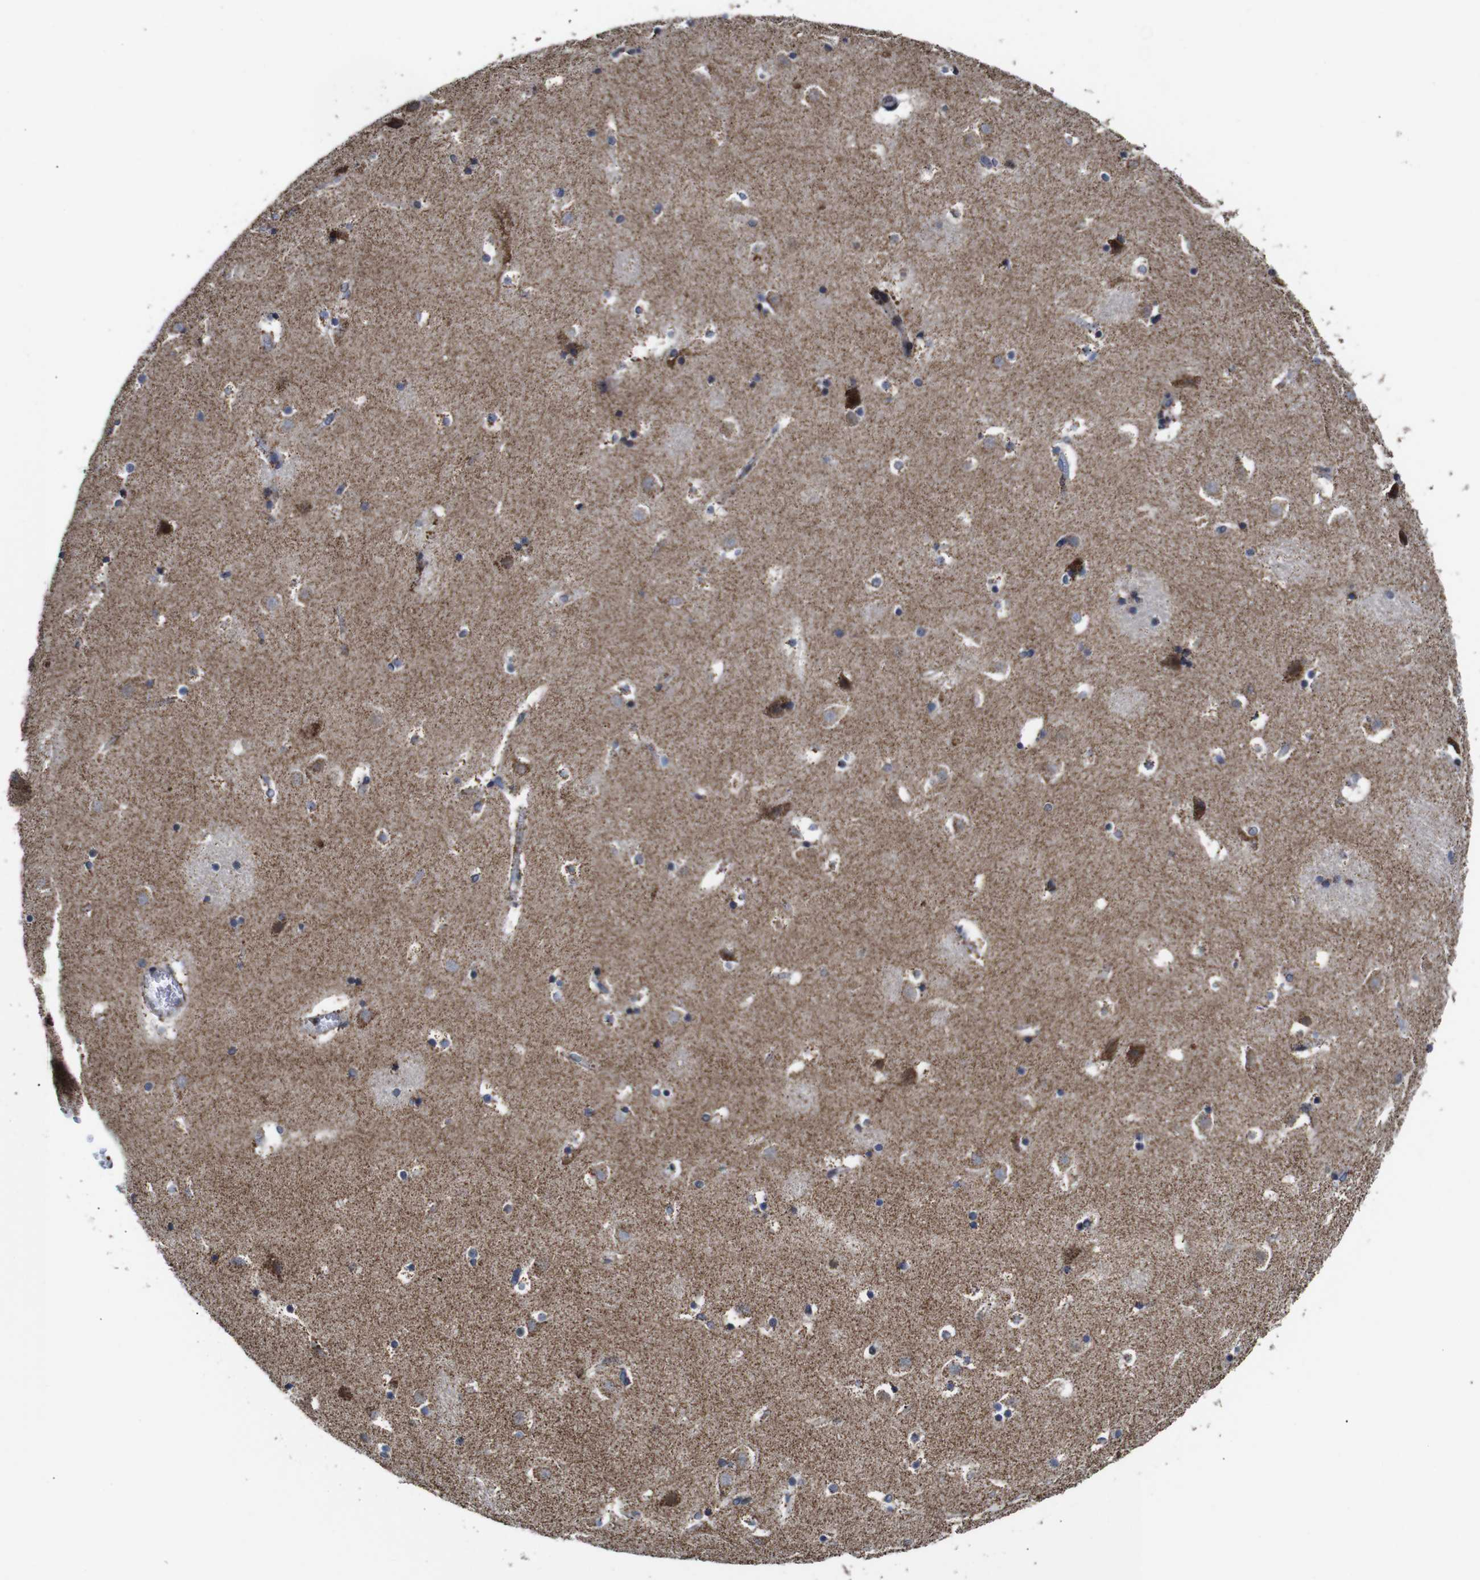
{"staining": {"intensity": "moderate", "quantity": "<25%", "location": "cytoplasmic/membranous"}, "tissue": "caudate", "cell_type": "Glial cells", "image_type": "normal", "snomed": [{"axis": "morphology", "description": "Normal tissue, NOS"}, {"axis": "topography", "description": "Lateral ventricle wall"}], "caption": "Immunohistochemical staining of normal caudate exhibits <25% levels of moderate cytoplasmic/membranous protein staining in about <25% of glial cells.", "gene": "C17orf80", "patient": {"sex": "male", "age": 45}}